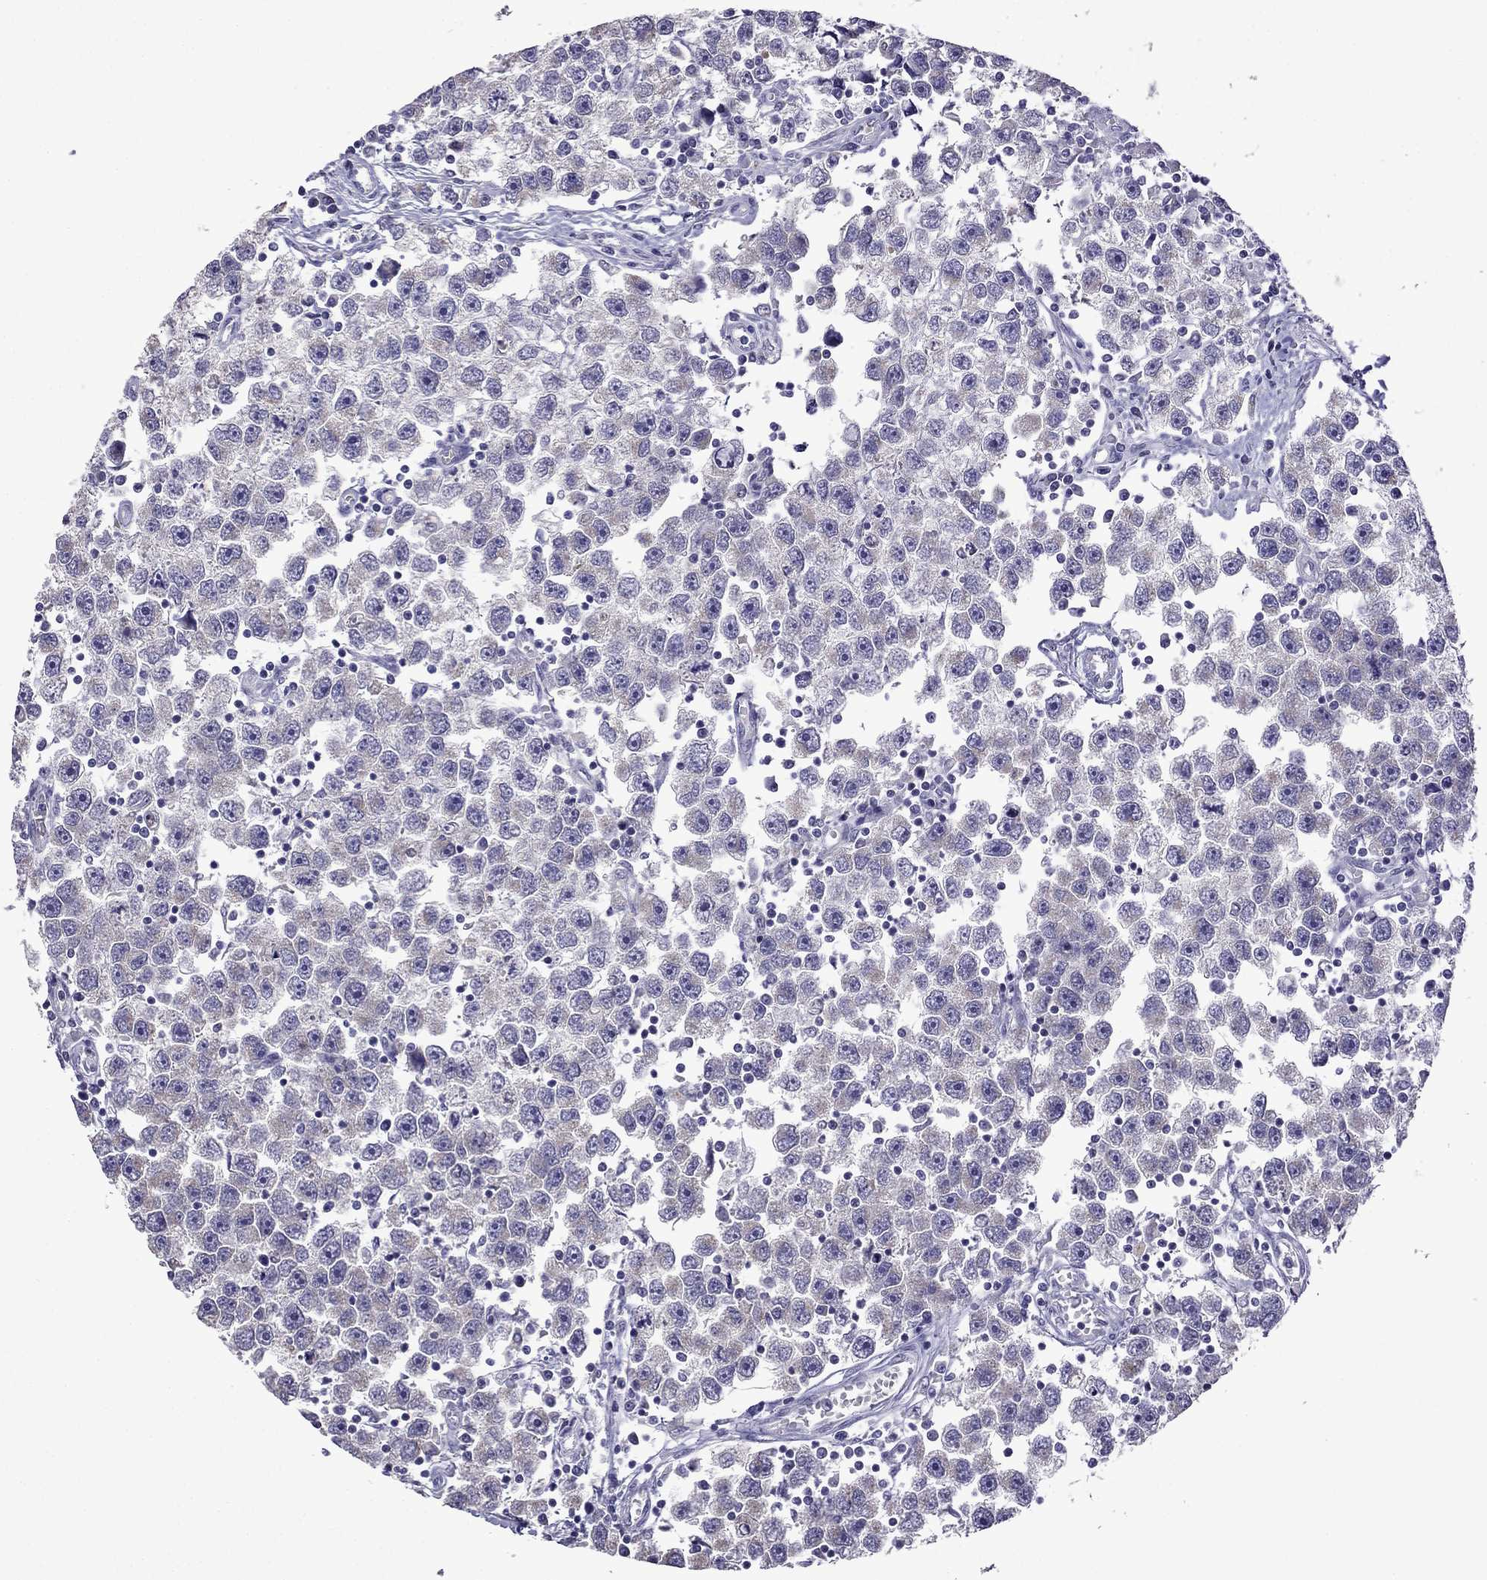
{"staining": {"intensity": "negative", "quantity": "none", "location": "none"}, "tissue": "testis cancer", "cell_type": "Tumor cells", "image_type": "cancer", "snomed": [{"axis": "morphology", "description": "Seminoma, NOS"}, {"axis": "topography", "description": "Testis"}], "caption": "The immunohistochemistry photomicrograph has no significant expression in tumor cells of testis cancer (seminoma) tissue.", "gene": "TTN", "patient": {"sex": "male", "age": 30}}